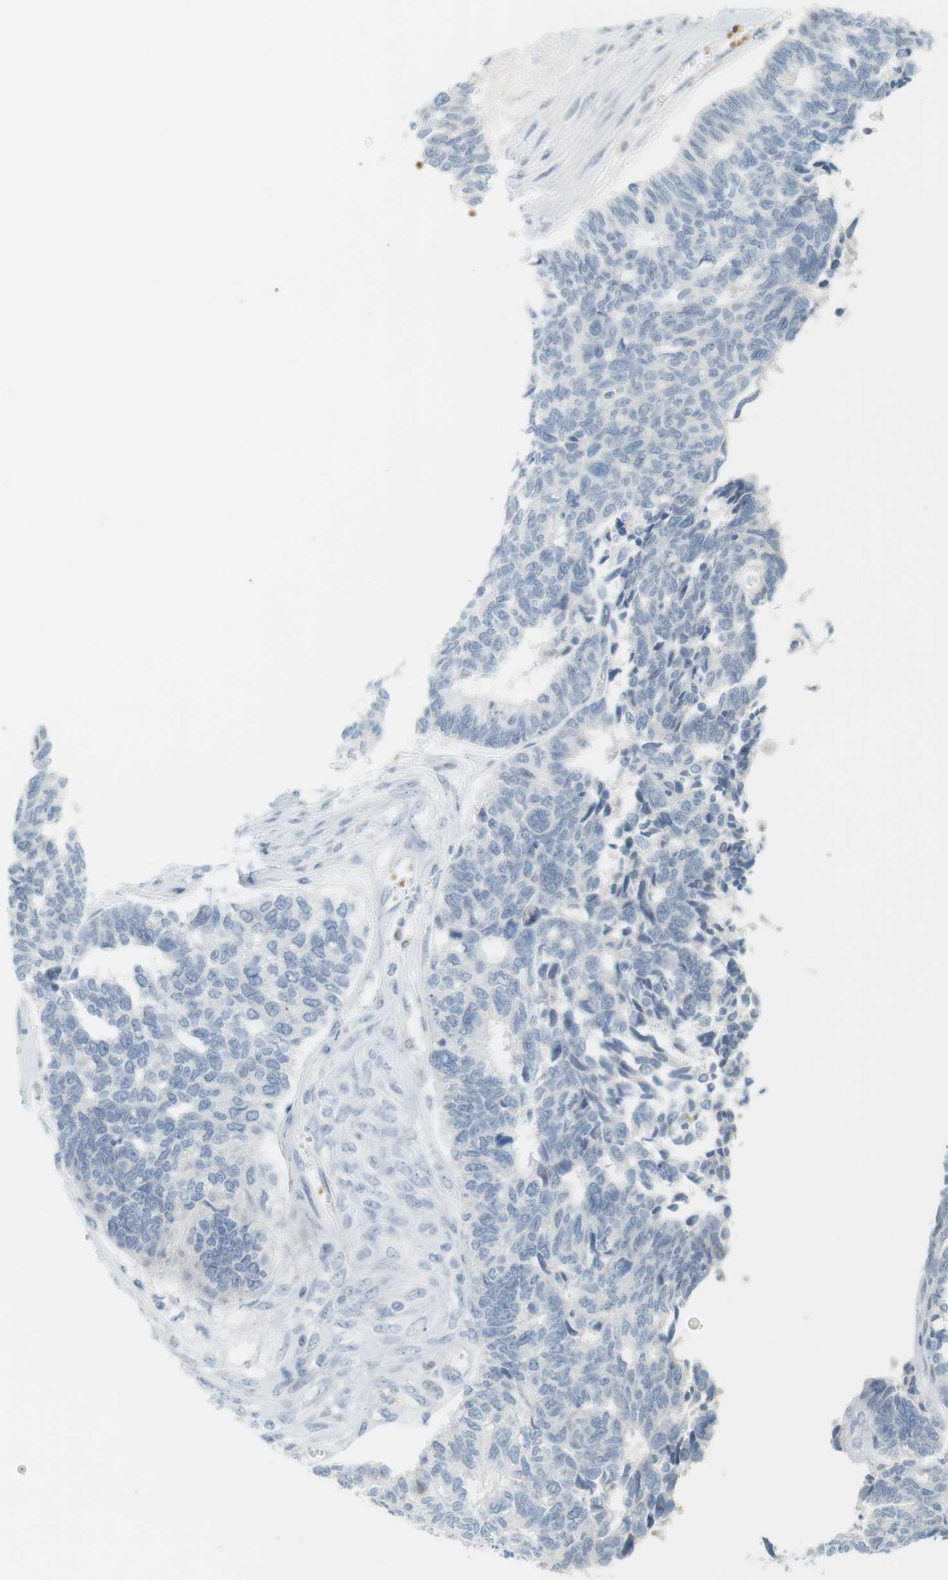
{"staining": {"intensity": "negative", "quantity": "none", "location": "none"}, "tissue": "ovarian cancer", "cell_type": "Tumor cells", "image_type": "cancer", "snomed": [{"axis": "morphology", "description": "Cystadenocarcinoma, serous, NOS"}, {"axis": "topography", "description": "Ovary"}], "caption": "DAB (3,3'-diaminobenzidine) immunohistochemical staining of ovarian cancer (serous cystadenocarcinoma) exhibits no significant staining in tumor cells.", "gene": "DMC1", "patient": {"sex": "female", "age": 79}}